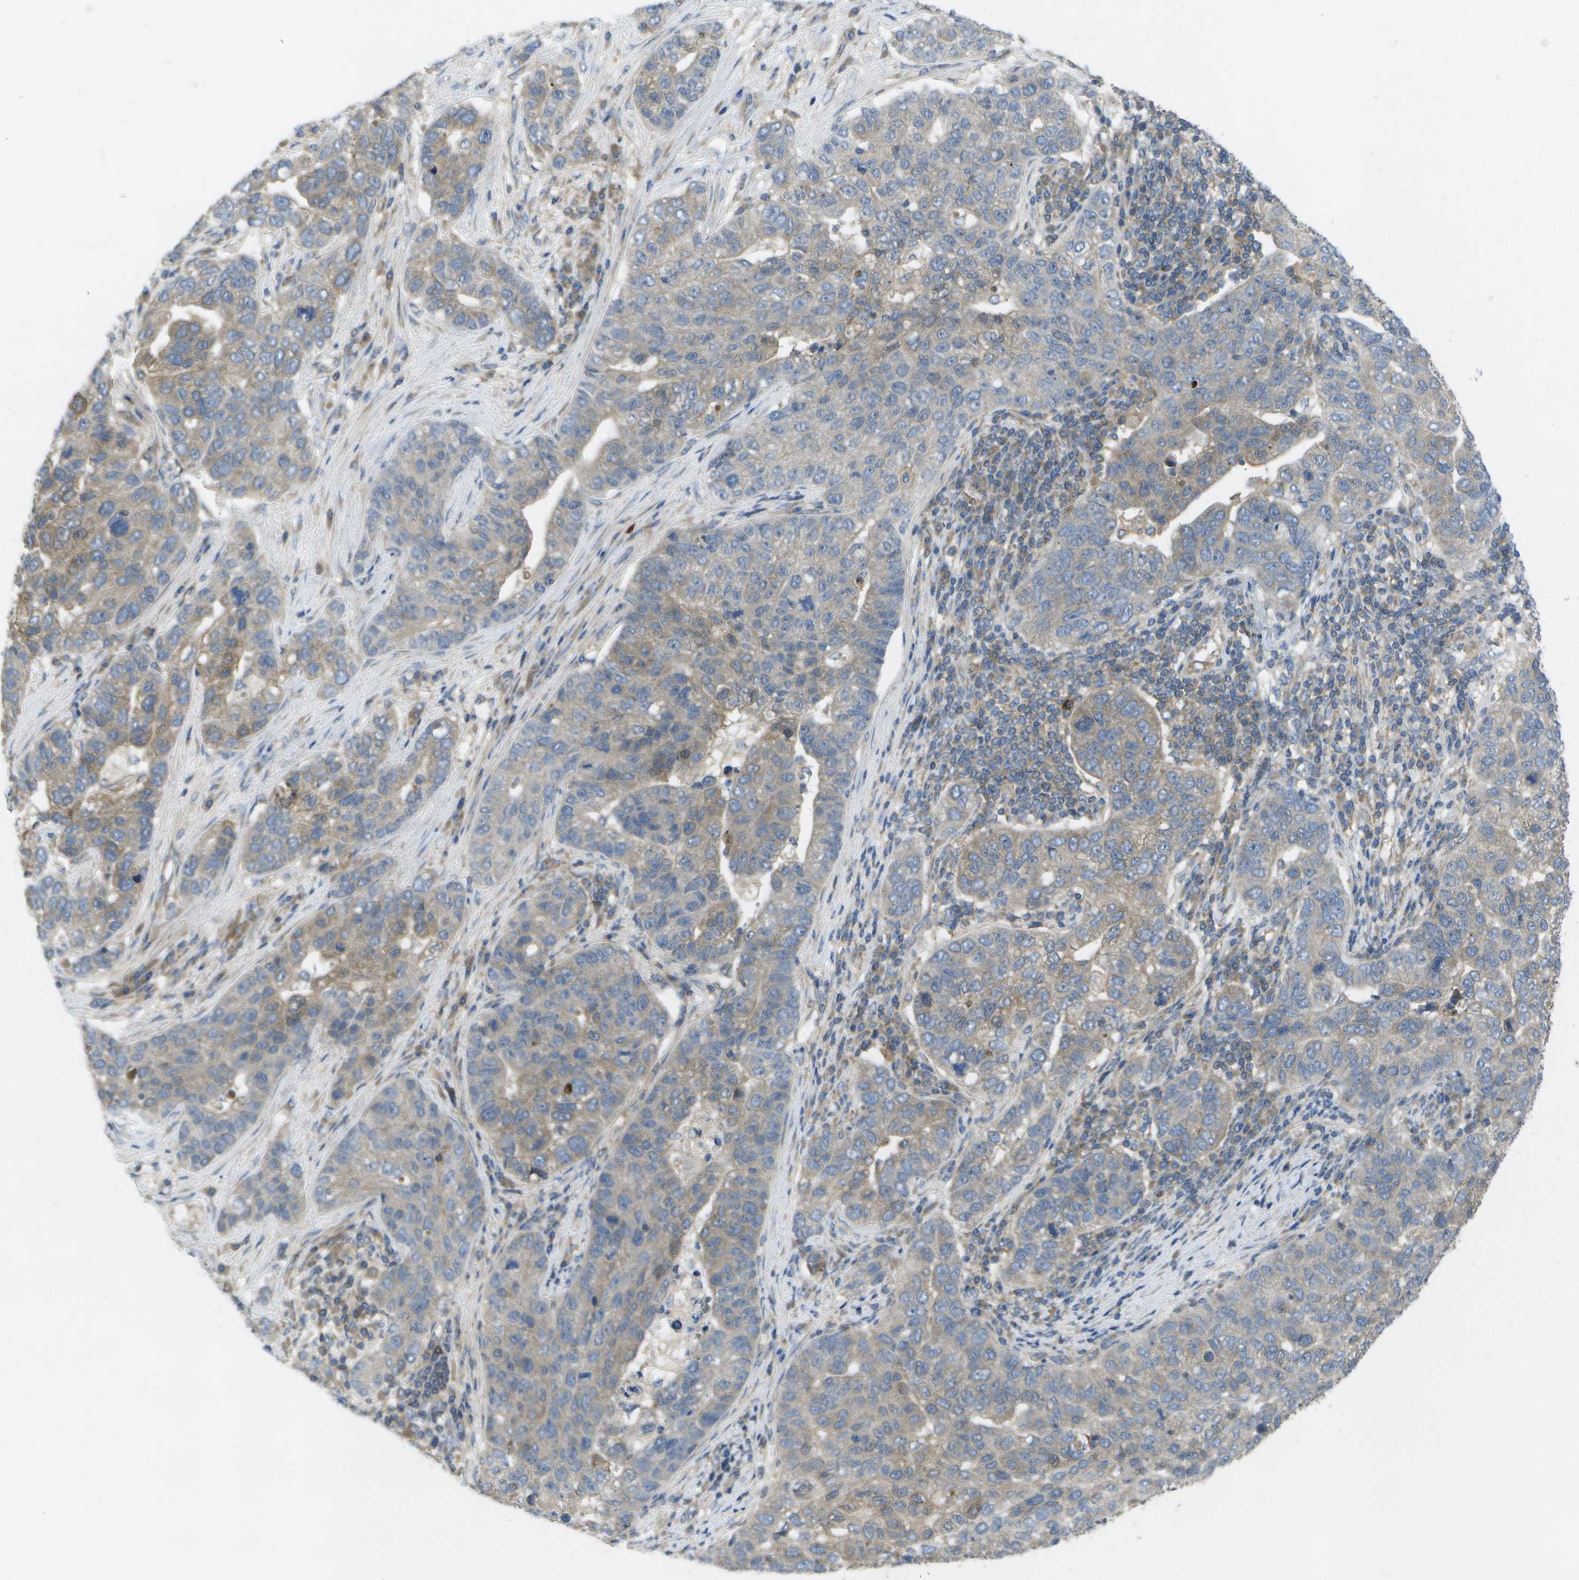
{"staining": {"intensity": "weak", "quantity": "25%-75%", "location": "cytoplasmic/membranous"}, "tissue": "pancreatic cancer", "cell_type": "Tumor cells", "image_type": "cancer", "snomed": [{"axis": "morphology", "description": "Adenocarcinoma, NOS"}, {"axis": "topography", "description": "Pancreas"}], "caption": "High-power microscopy captured an immunohistochemistry (IHC) histopathology image of pancreatic adenocarcinoma, revealing weak cytoplasmic/membranous positivity in approximately 25%-75% of tumor cells. The protein of interest is stained brown, and the nuclei are stained in blue (DAB (3,3'-diaminobenzidine) IHC with brightfield microscopy, high magnification).", "gene": "DPM3", "patient": {"sex": "female", "age": 61}}